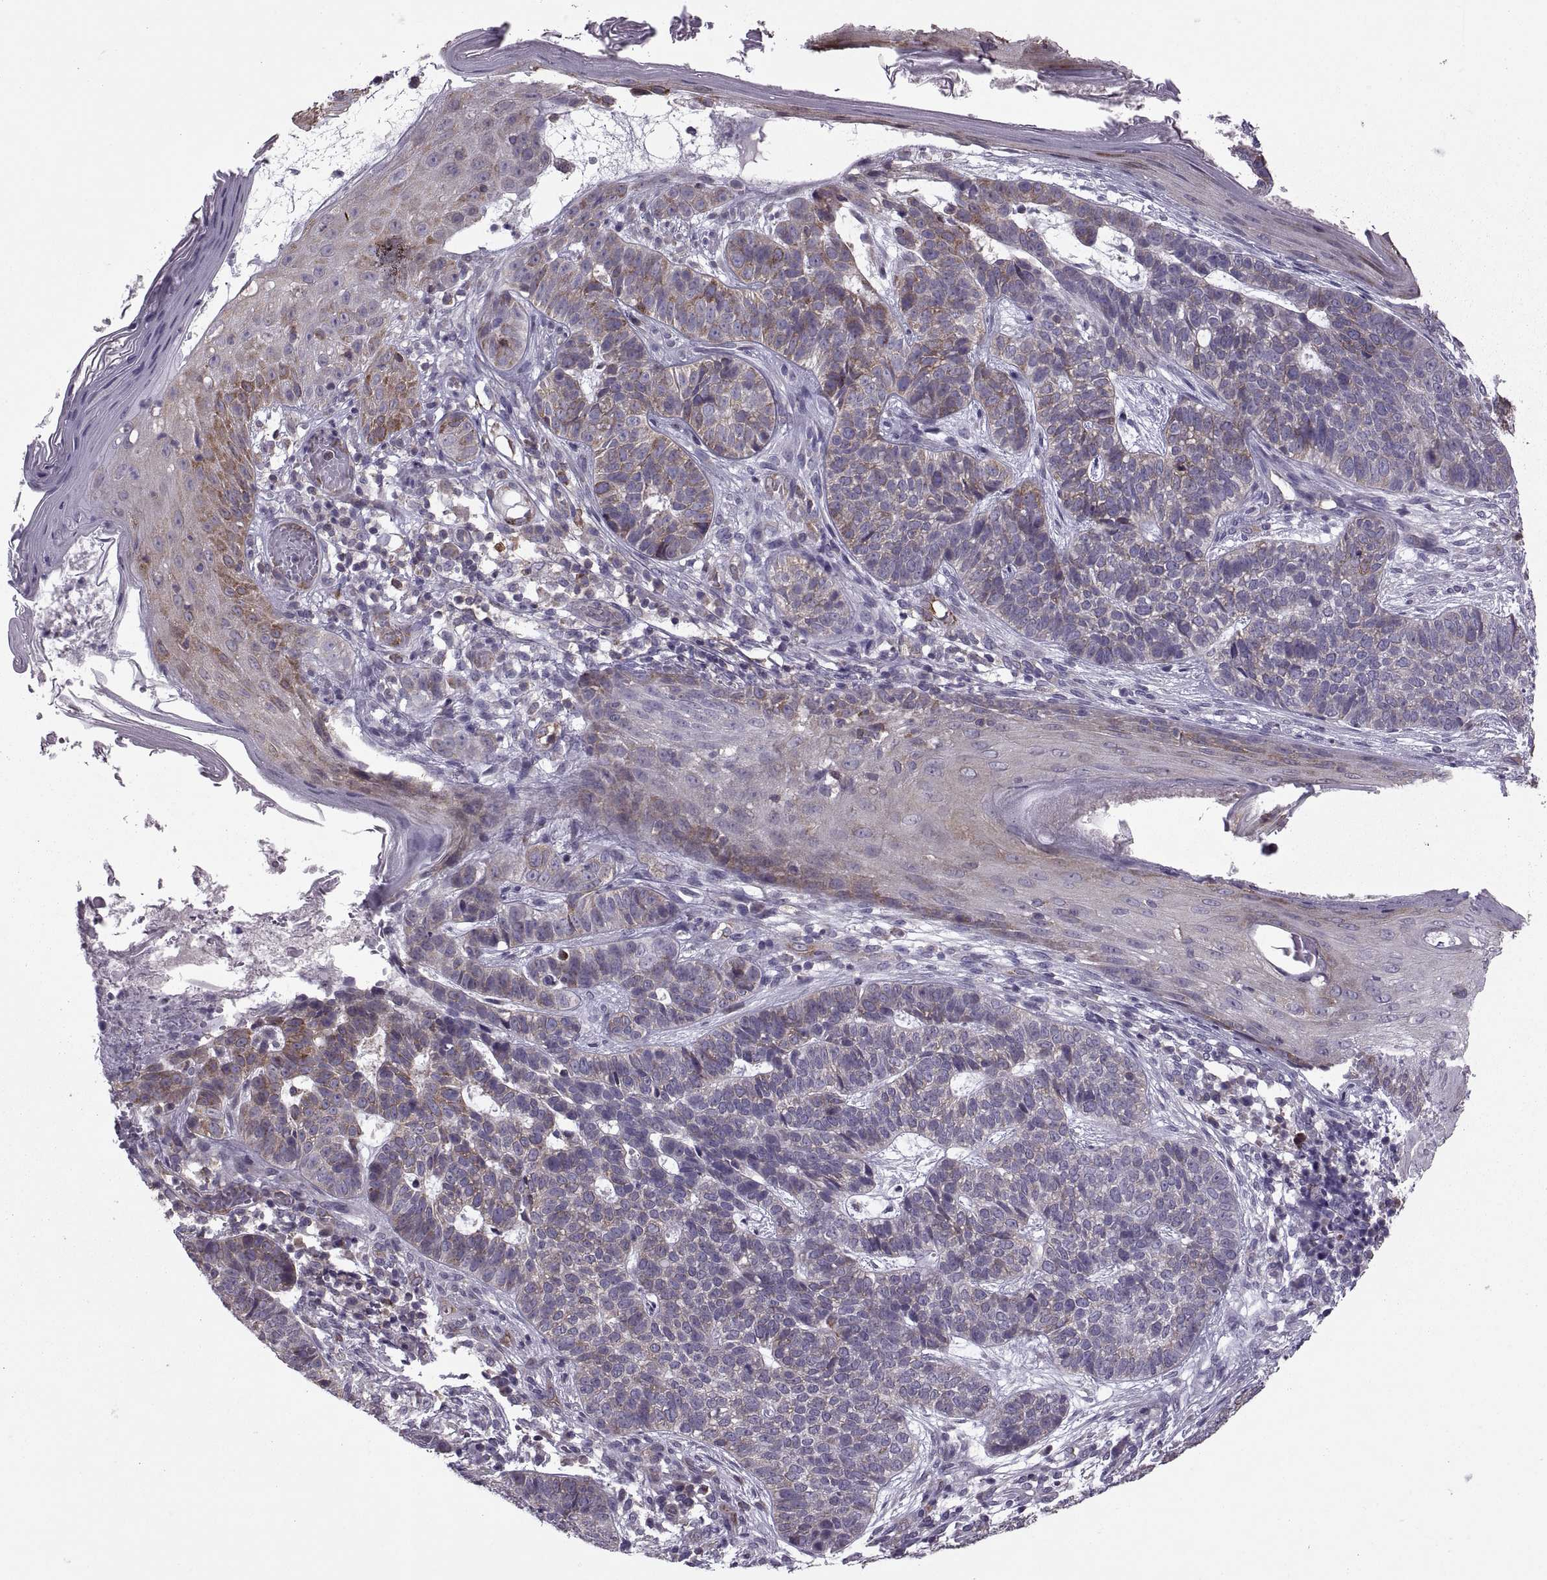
{"staining": {"intensity": "moderate", "quantity": "<25%", "location": "cytoplasmic/membranous"}, "tissue": "skin cancer", "cell_type": "Tumor cells", "image_type": "cancer", "snomed": [{"axis": "morphology", "description": "Basal cell carcinoma"}, {"axis": "topography", "description": "Skin"}], "caption": "Protein expression by immunohistochemistry (IHC) demonstrates moderate cytoplasmic/membranous positivity in approximately <25% of tumor cells in skin basal cell carcinoma. The protein is shown in brown color, while the nuclei are stained blue.", "gene": "PABPC1", "patient": {"sex": "female", "age": 69}}